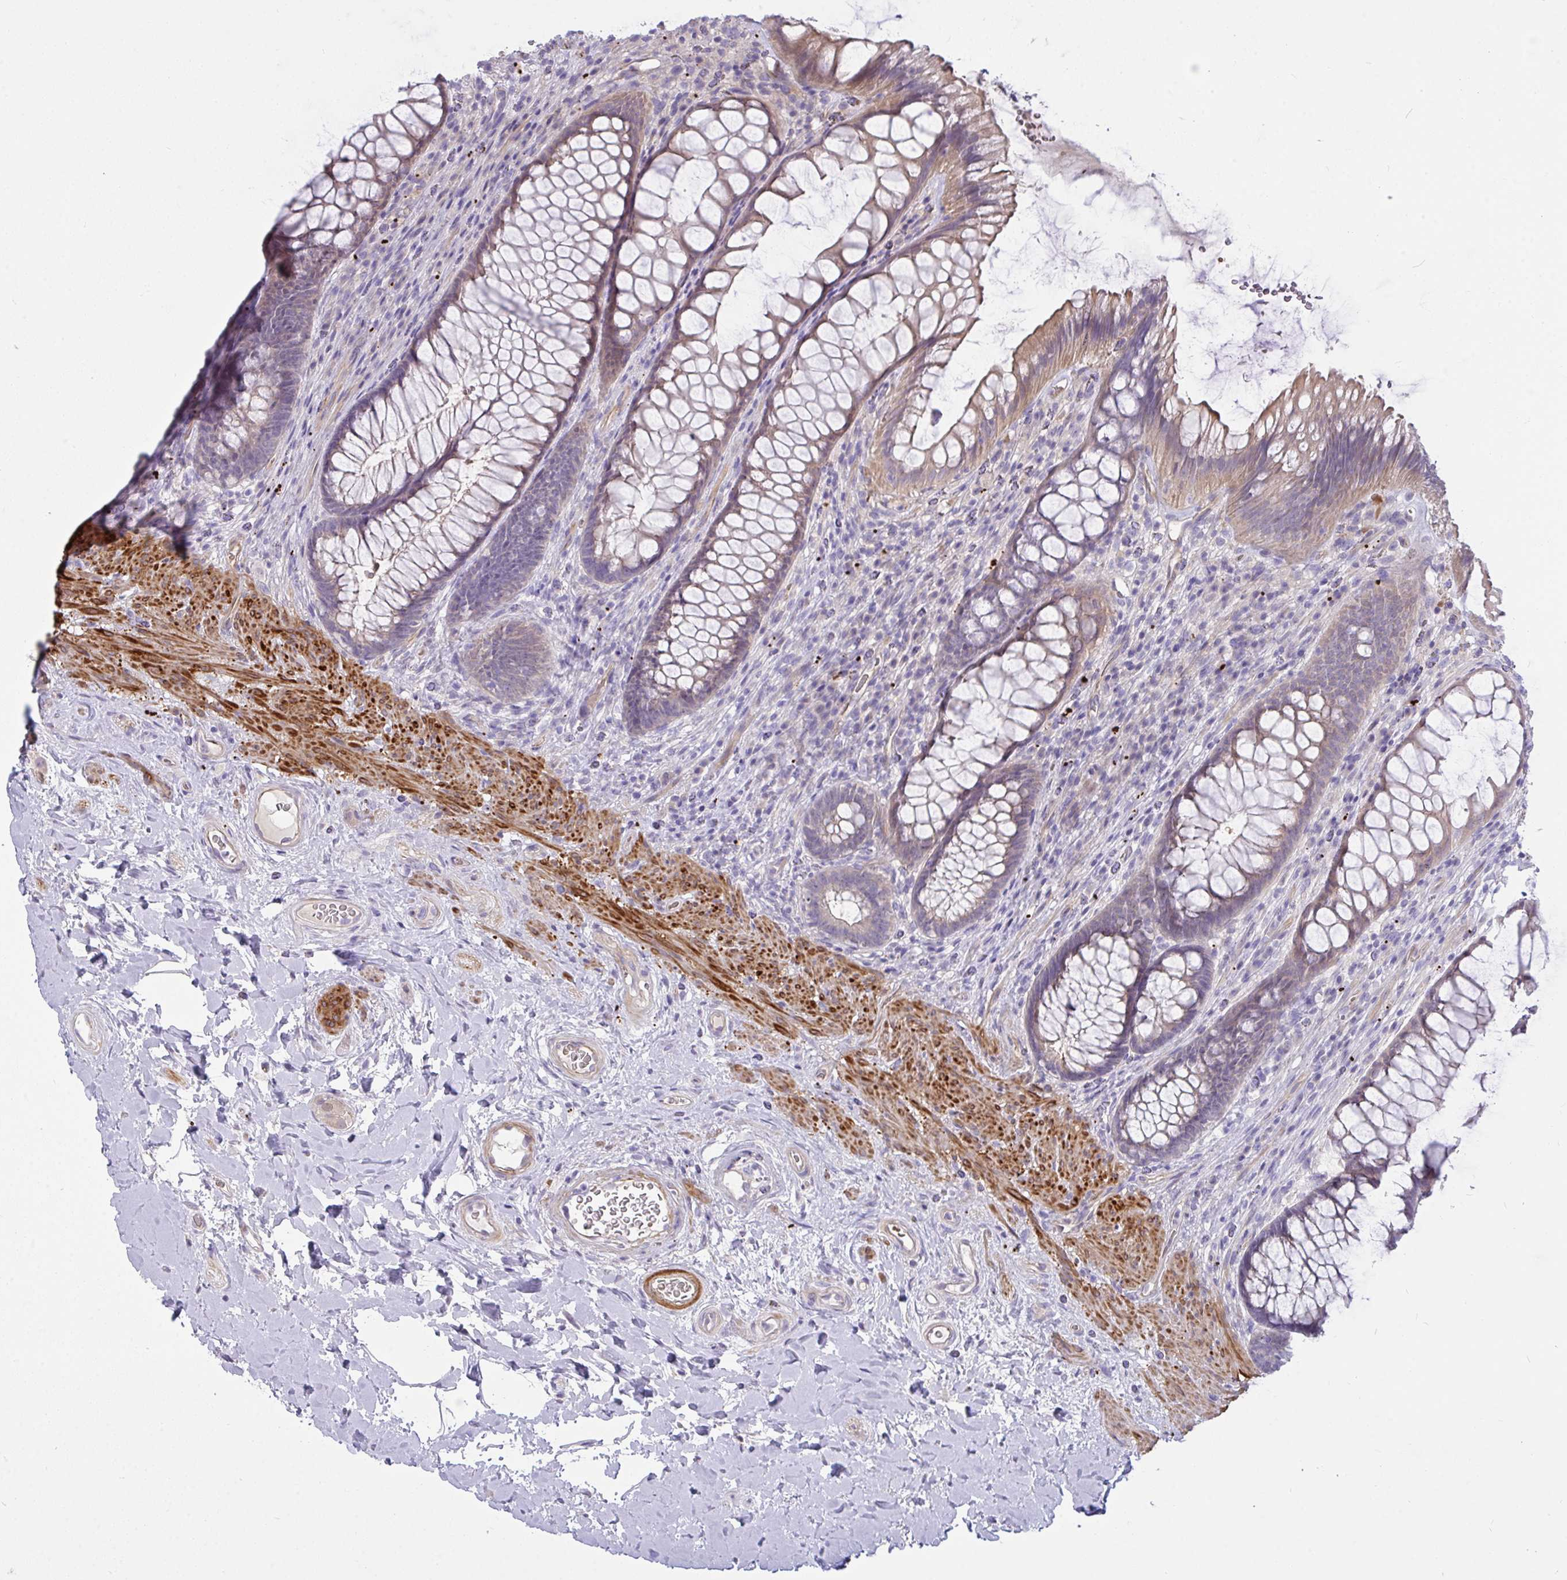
{"staining": {"intensity": "weak", "quantity": "25%-75%", "location": "cytoplasmic/membranous"}, "tissue": "rectum", "cell_type": "Glandular cells", "image_type": "normal", "snomed": [{"axis": "morphology", "description": "Normal tissue, NOS"}, {"axis": "topography", "description": "Rectum"}], "caption": "About 25%-75% of glandular cells in benign human rectum display weak cytoplasmic/membranous protein expression as visualized by brown immunohistochemical staining.", "gene": "MOCS1", "patient": {"sex": "male", "age": 53}}